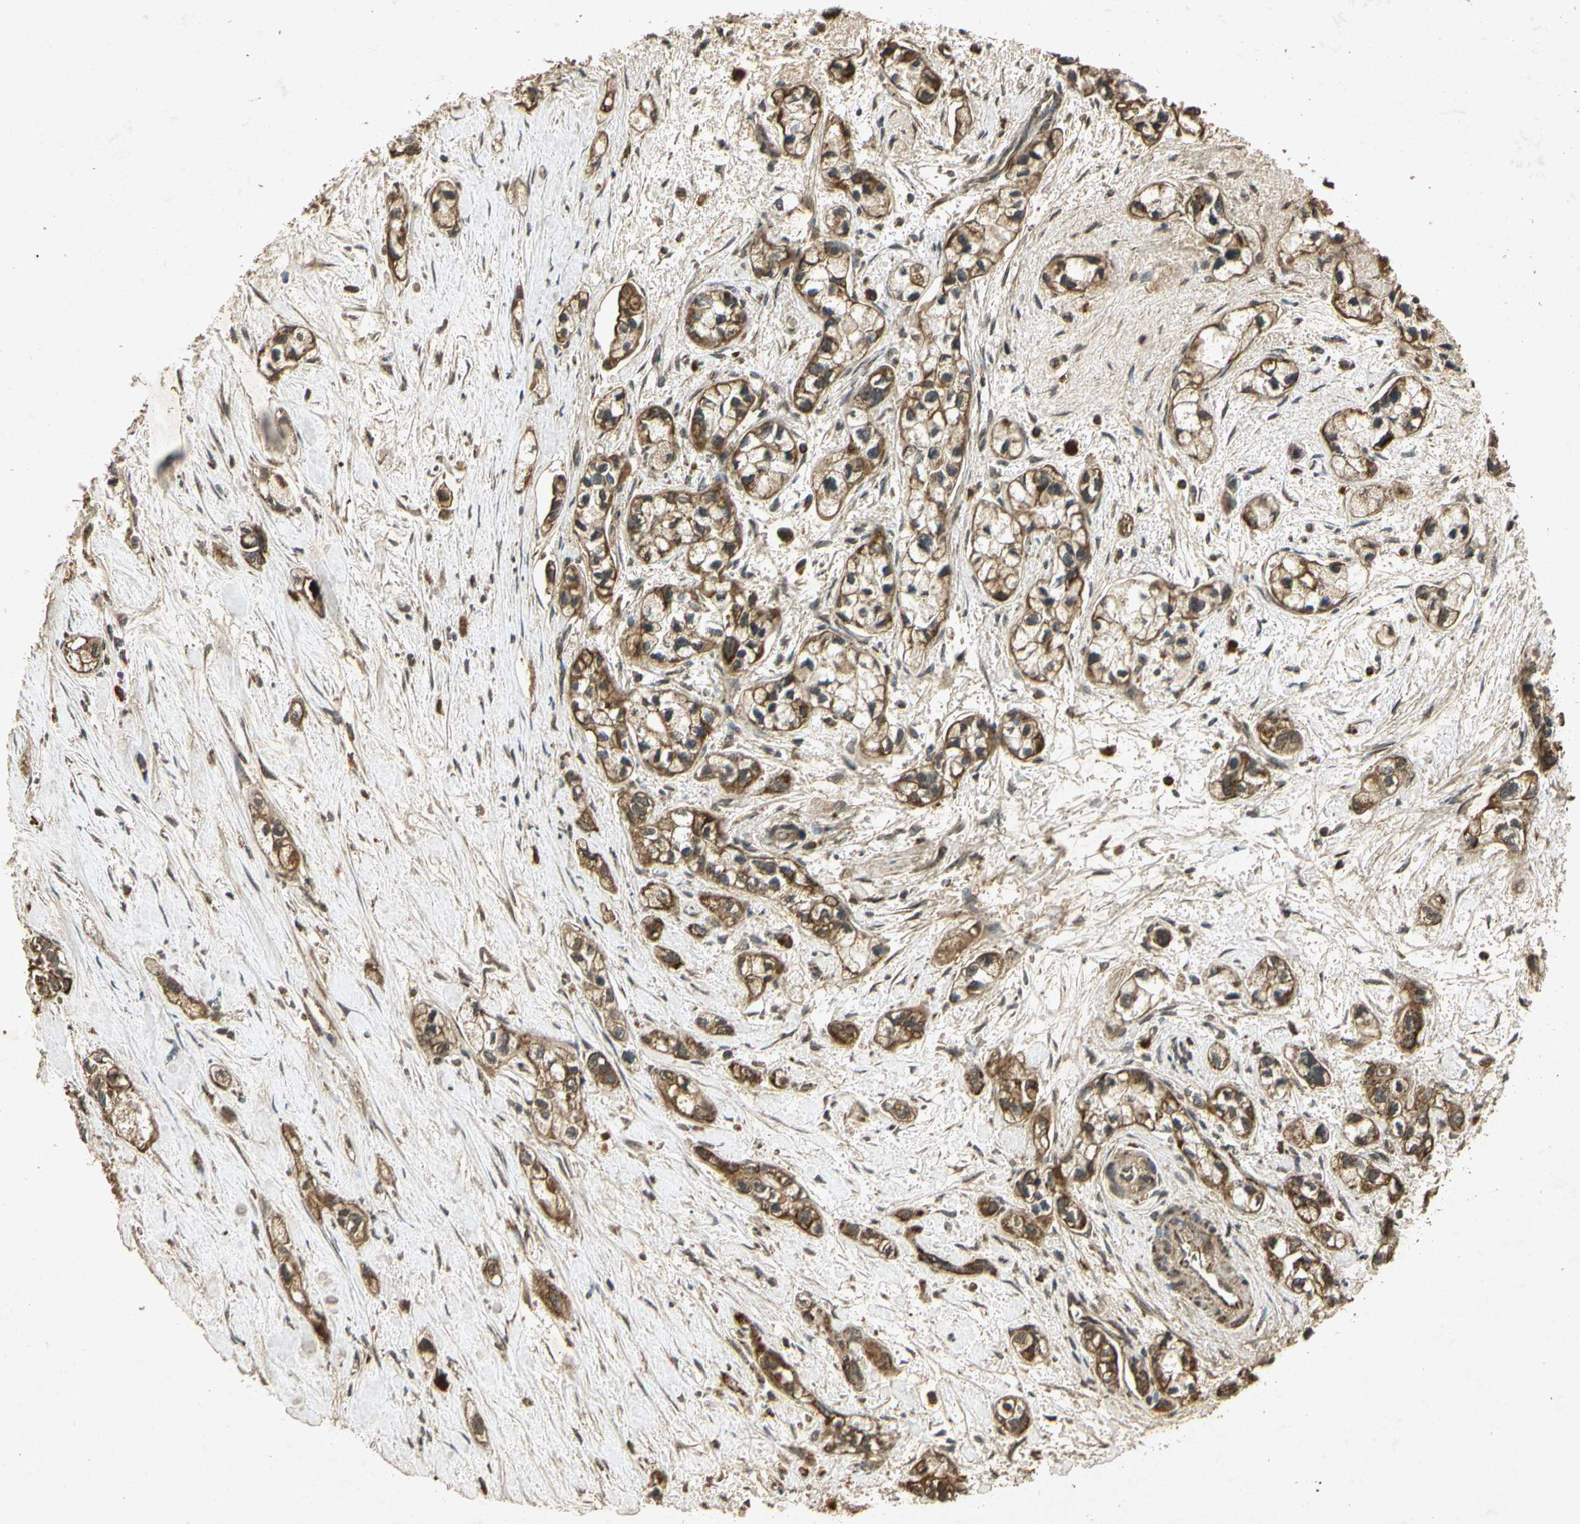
{"staining": {"intensity": "moderate", "quantity": ">75%", "location": "cytoplasmic/membranous"}, "tissue": "pancreatic cancer", "cell_type": "Tumor cells", "image_type": "cancer", "snomed": [{"axis": "morphology", "description": "Adenocarcinoma, NOS"}, {"axis": "topography", "description": "Pancreas"}], "caption": "High-power microscopy captured an immunohistochemistry (IHC) photomicrograph of pancreatic cancer, revealing moderate cytoplasmic/membranous positivity in about >75% of tumor cells.", "gene": "PRDX3", "patient": {"sex": "male", "age": 74}}